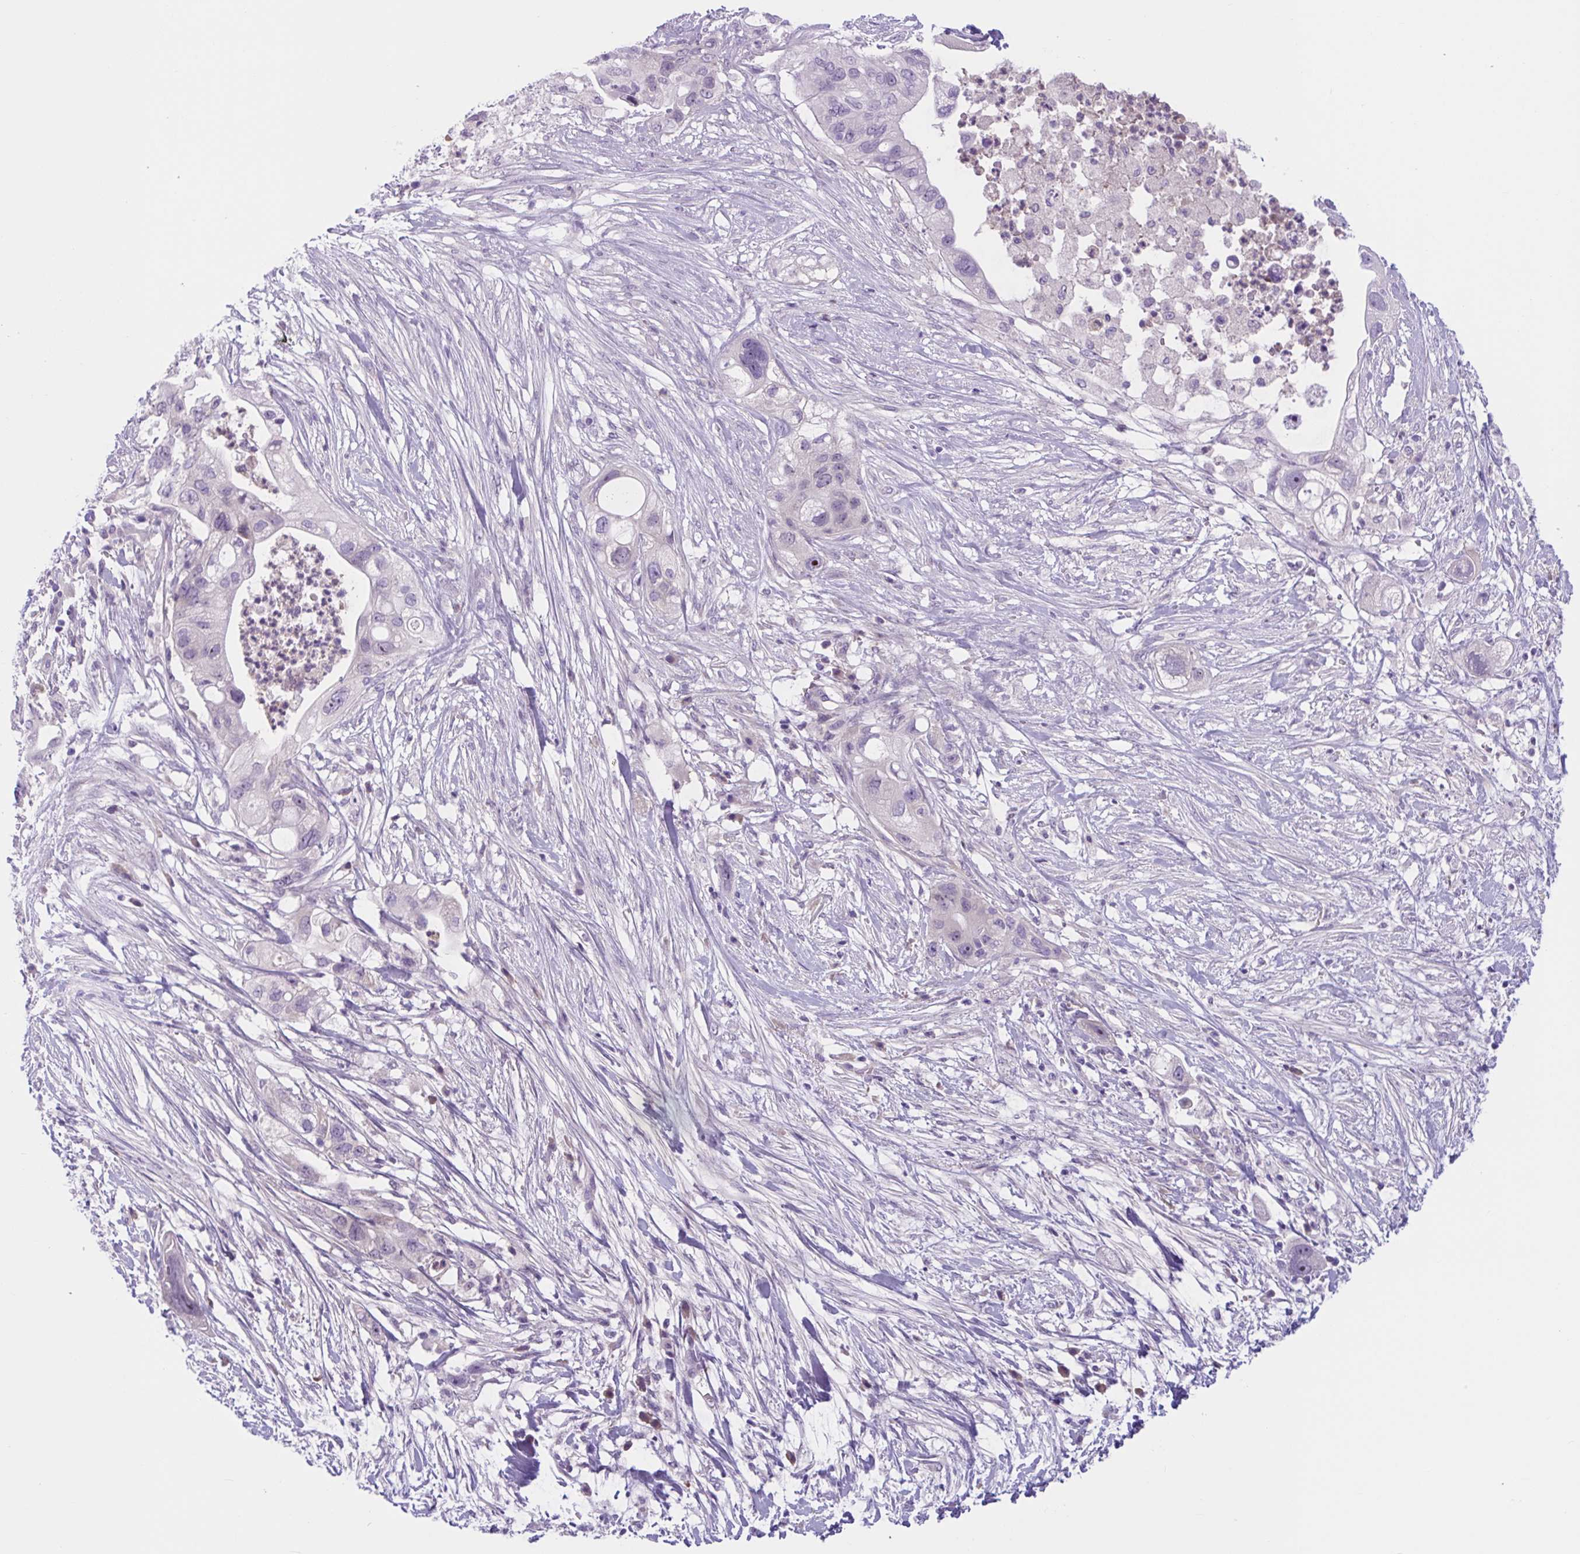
{"staining": {"intensity": "negative", "quantity": "none", "location": "none"}, "tissue": "pancreatic cancer", "cell_type": "Tumor cells", "image_type": "cancer", "snomed": [{"axis": "morphology", "description": "Adenocarcinoma, NOS"}, {"axis": "topography", "description": "Pancreas"}], "caption": "This is an IHC histopathology image of human pancreatic adenocarcinoma. There is no expression in tumor cells.", "gene": "WNT9B", "patient": {"sex": "female", "age": 72}}